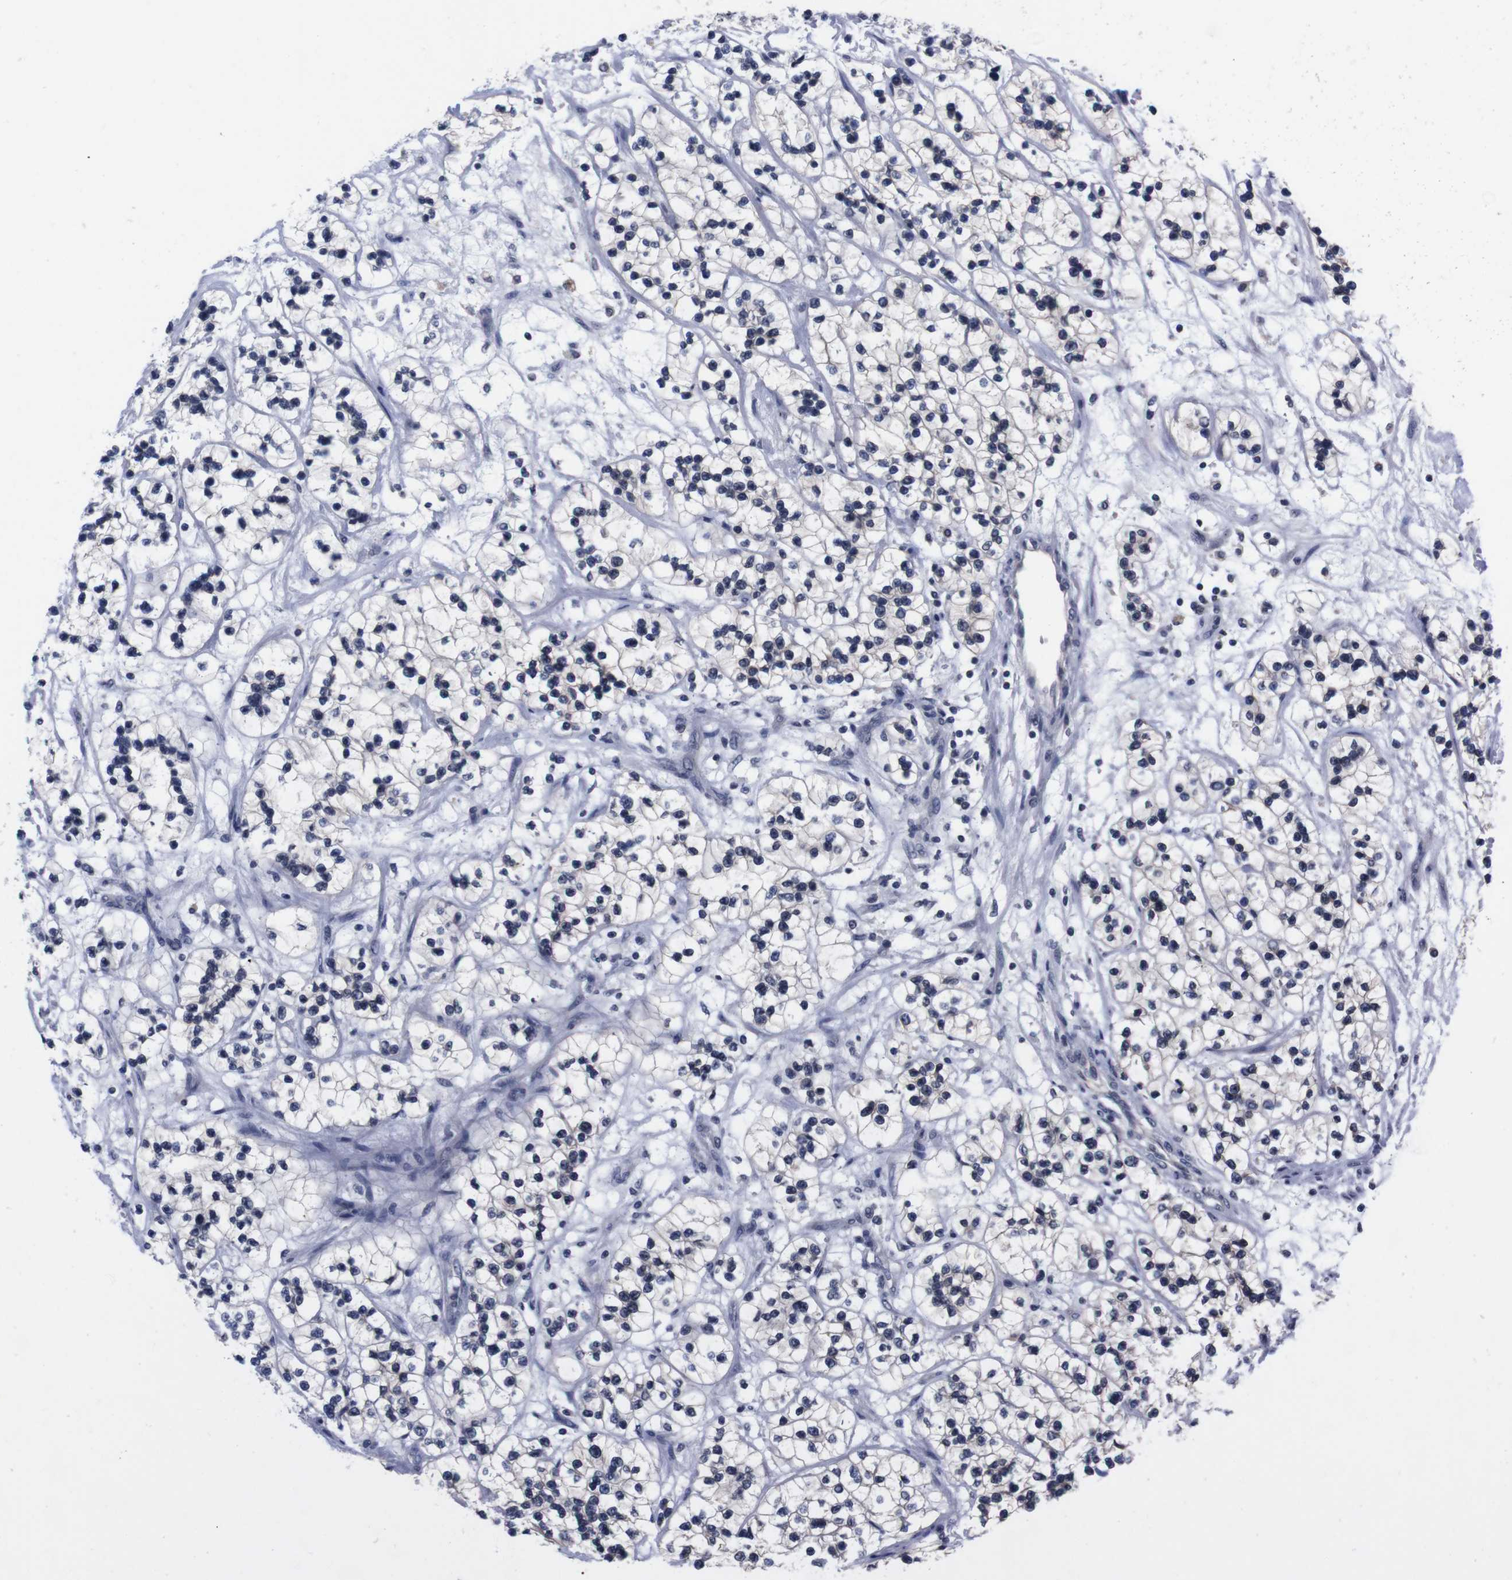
{"staining": {"intensity": "negative", "quantity": "none", "location": "none"}, "tissue": "renal cancer", "cell_type": "Tumor cells", "image_type": "cancer", "snomed": [{"axis": "morphology", "description": "Adenocarcinoma, NOS"}, {"axis": "topography", "description": "Kidney"}], "caption": "A photomicrograph of renal cancer (adenocarcinoma) stained for a protein displays no brown staining in tumor cells. (Immunohistochemistry (ihc), brightfield microscopy, high magnification).", "gene": "TNFRSF21", "patient": {"sex": "female", "age": 57}}